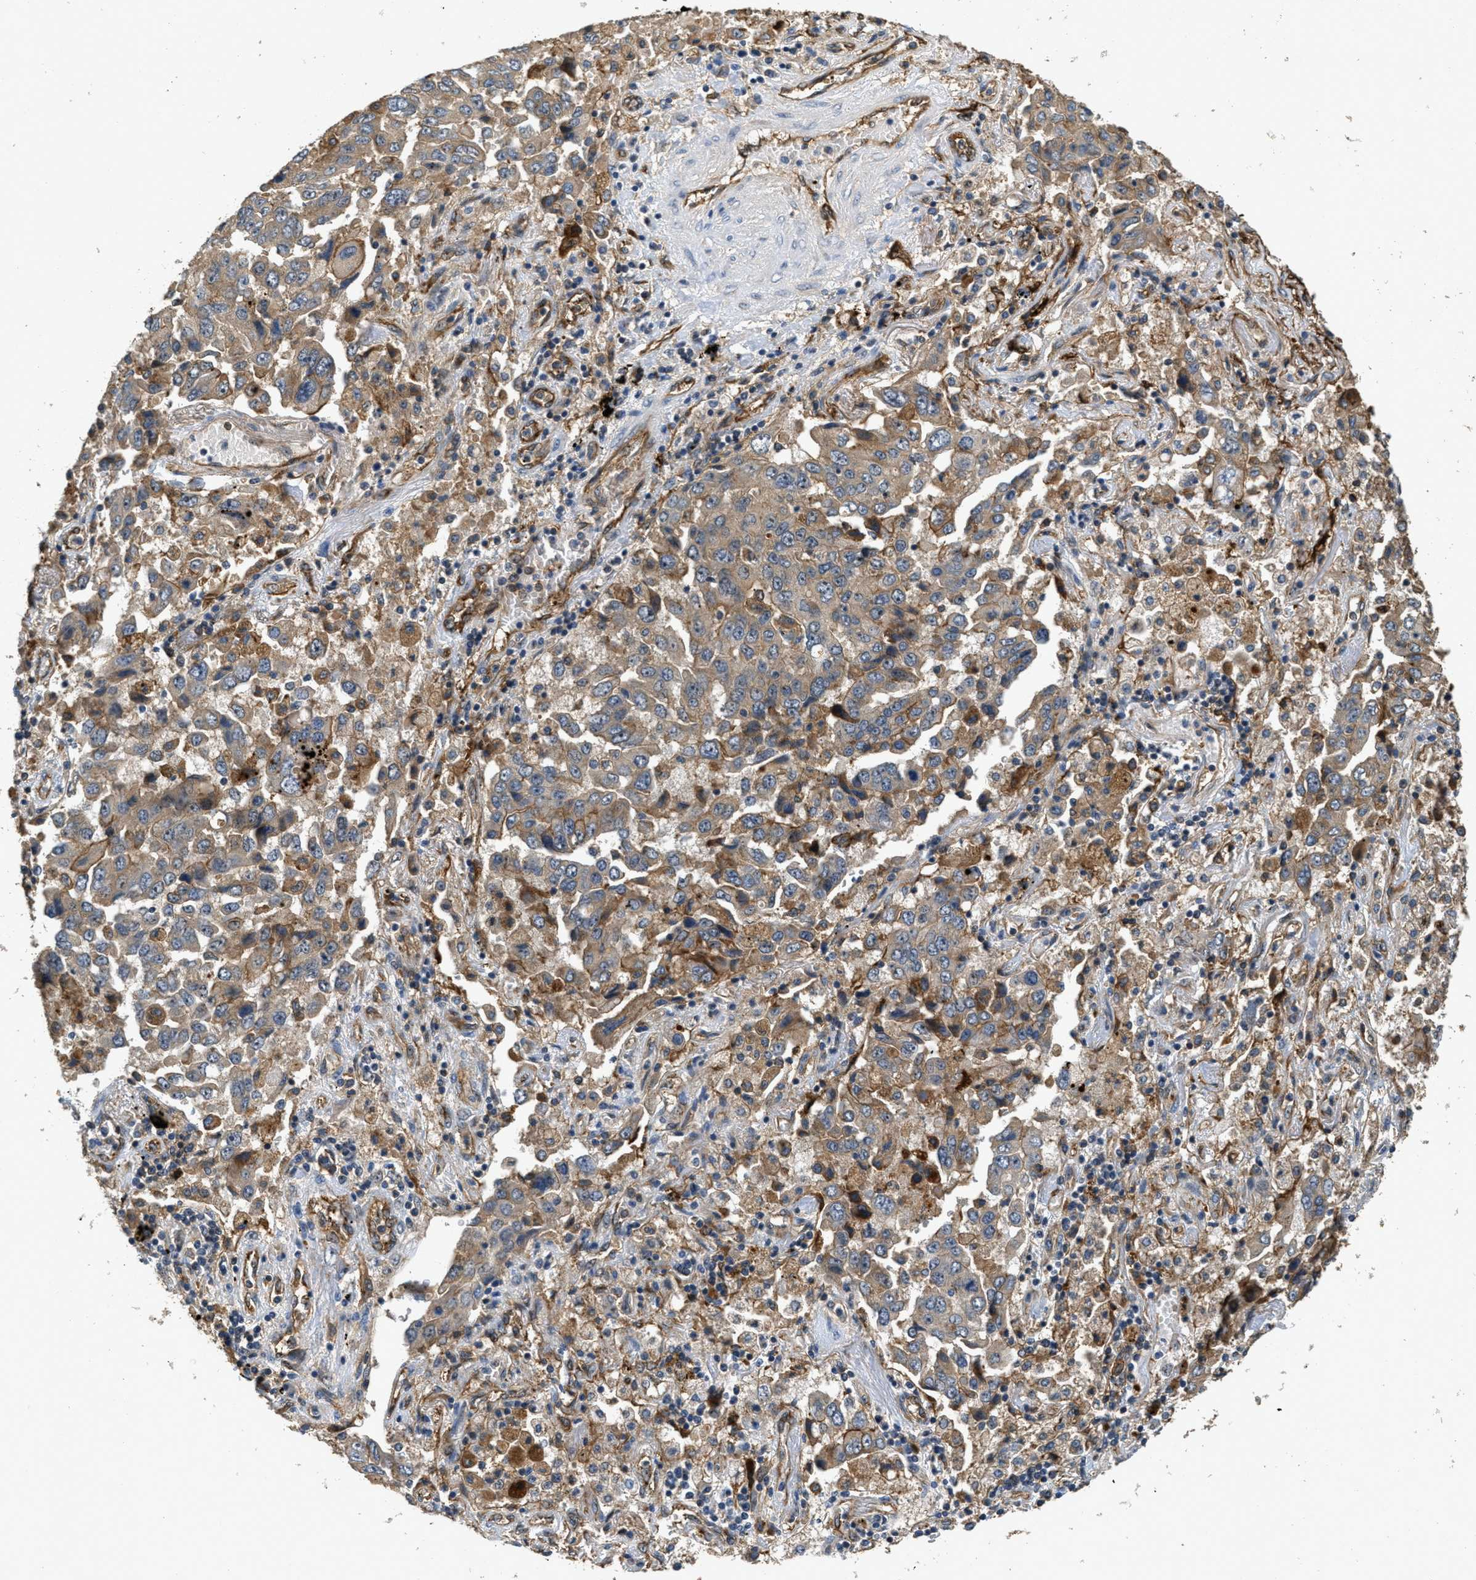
{"staining": {"intensity": "moderate", "quantity": ">75%", "location": "cytoplasmic/membranous"}, "tissue": "lung cancer", "cell_type": "Tumor cells", "image_type": "cancer", "snomed": [{"axis": "morphology", "description": "Adenocarcinoma, NOS"}, {"axis": "topography", "description": "Lung"}], "caption": "There is medium levels of moderate cytoplasmic/membranous expression in tumor cells of lung adenocarcinoma, as demonstrated by immunohistochemical staining (brown color).", "gene": "OSMR", "patient": {"sex": "female", "age": 65}}